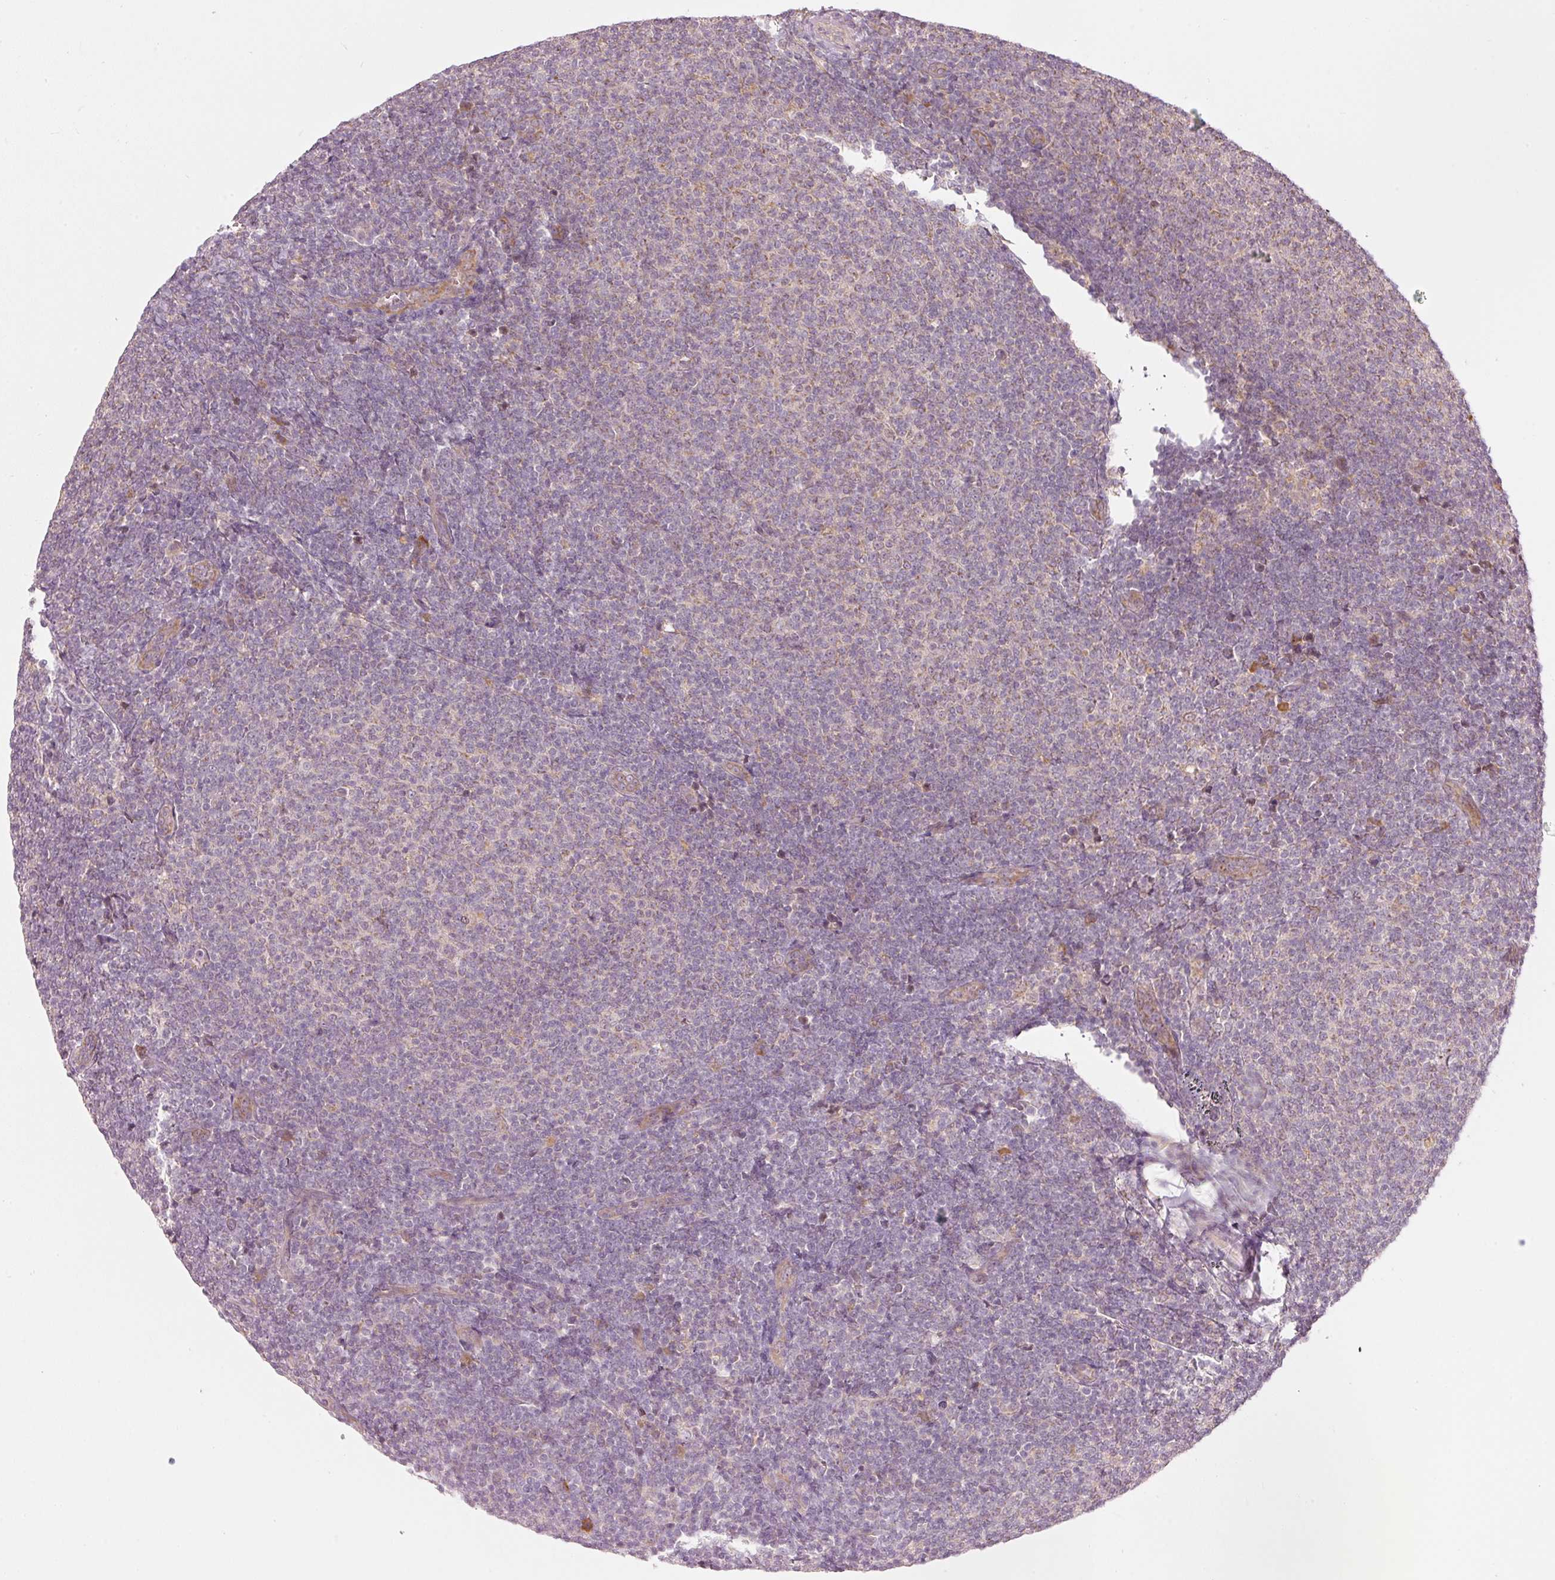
{"staining": {"intensity": "negative", "quantity": "none", "location": "none"}, "tissue": "lymphoma", "cell_type": "Tumor cells", "image_type": "cancer", "snomed": [{"axis": "morphology", "description": "Malignant lymphoma, non-Hodgkin's type, Low grade"}, {"axis": "topography", "description": "Lymph node"}], "caption": "The photomicrograph shows no significant expression in tumor cells of low-grade malignant lymphoma, non-Hodgkin's type. Brightfield microscopy of immunohistochemistry (IHC) stained with DAB (3,3'-diaminobenzidine) (brown) and hematoxylin (blue), captured at high magnification.", "gene": "MAP10", "patient": {"sex": "male", "age": 66}}